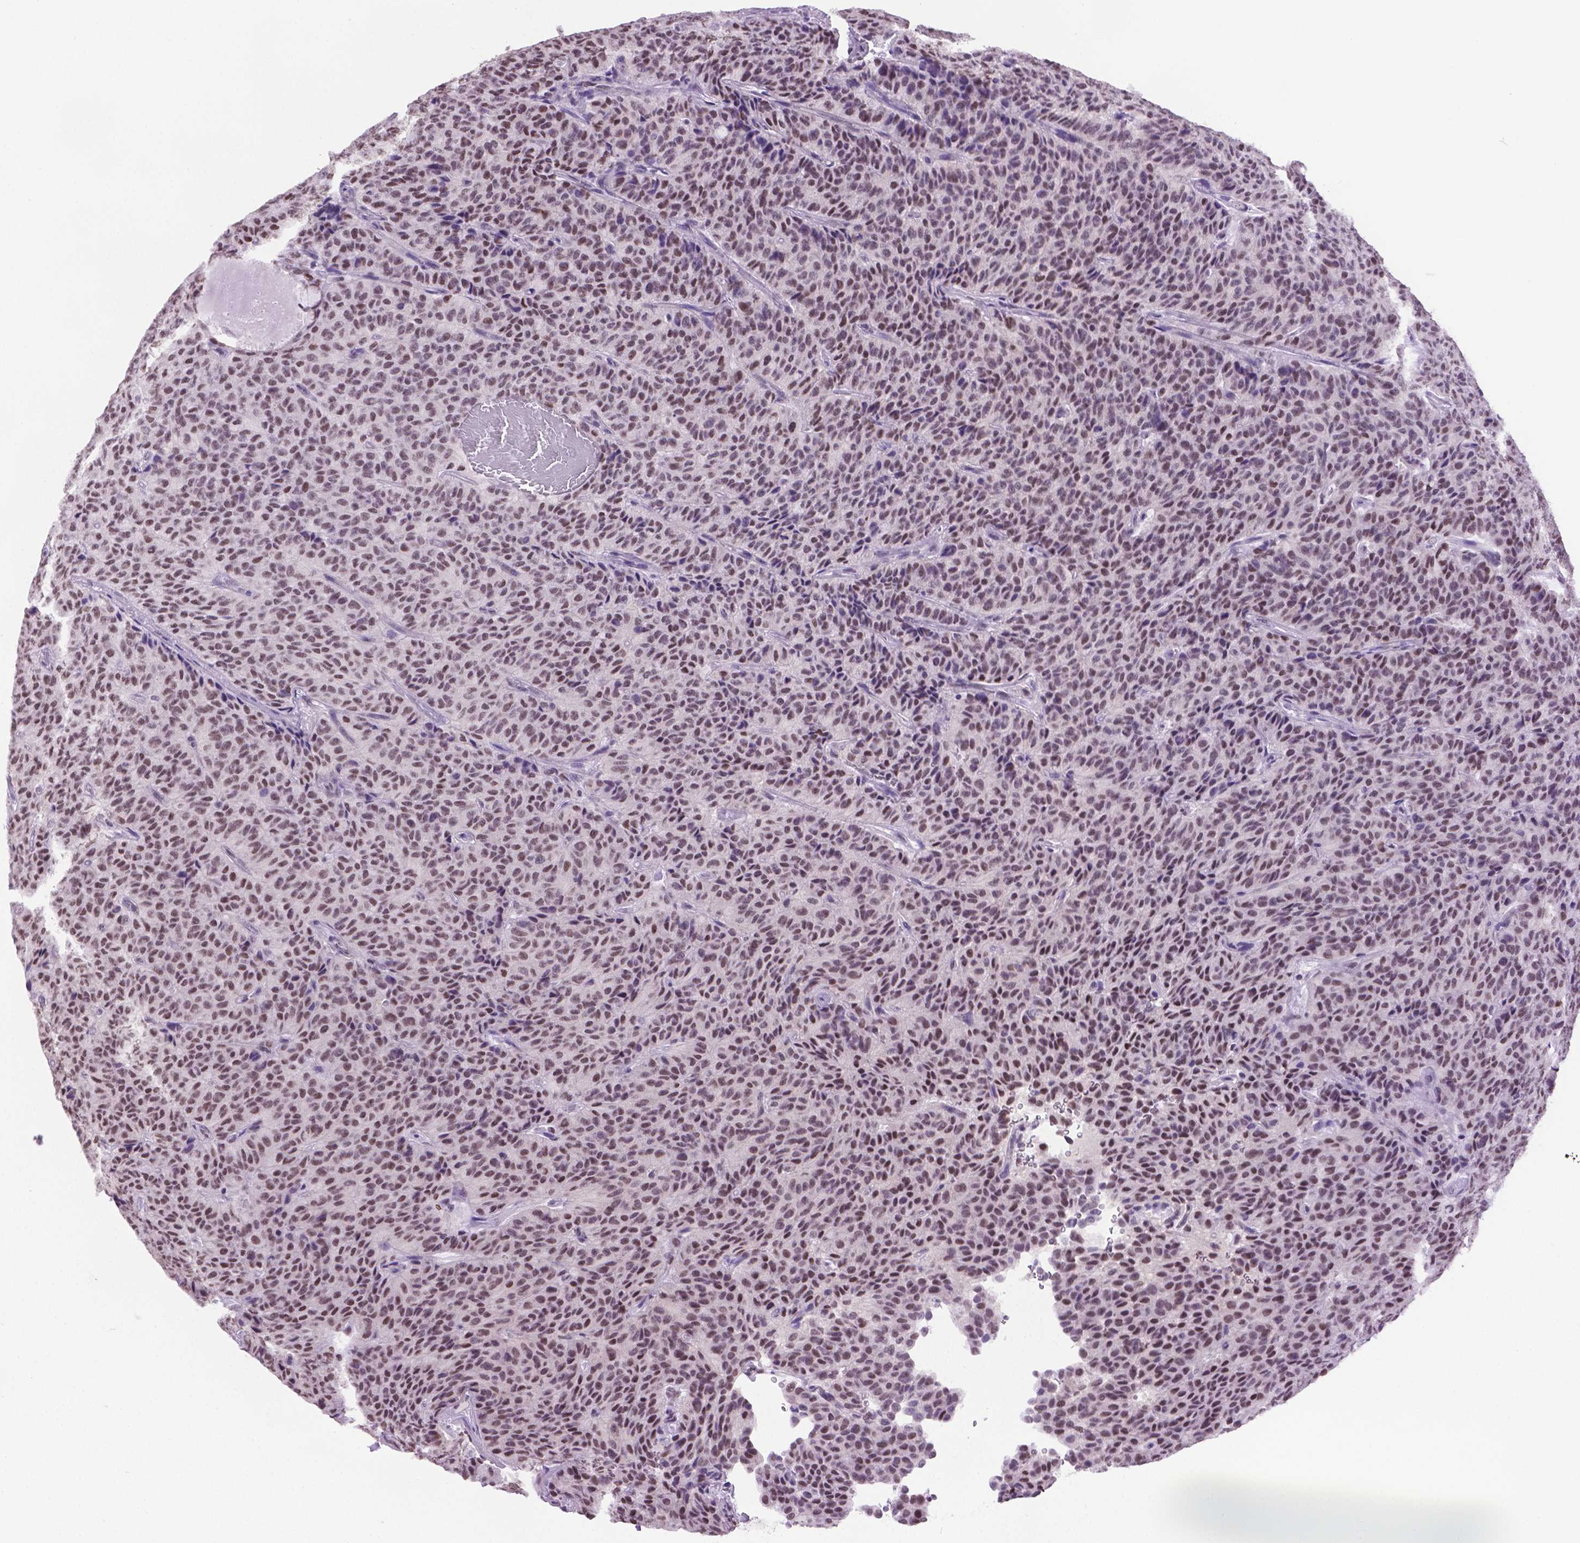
{"staining": {"intensity": "moderate", "quantity": ">75%", "location": "nuclear"}, "tissue": "carcinoid", "cell_type": "Tumor cells", "image_type": "cancer", "snomed": [{"axis": "morphology", "description": "Carcinoid, malignant, NOS"}, {"axis": "topography", "description": "Lung"}], "caption": "Moderate nuclear protein expression is appreciated in about >75% of tumor cells in malignant carcinoid.", "gene": "ABI2", "patient": {"sex": "male", "age": 71}}